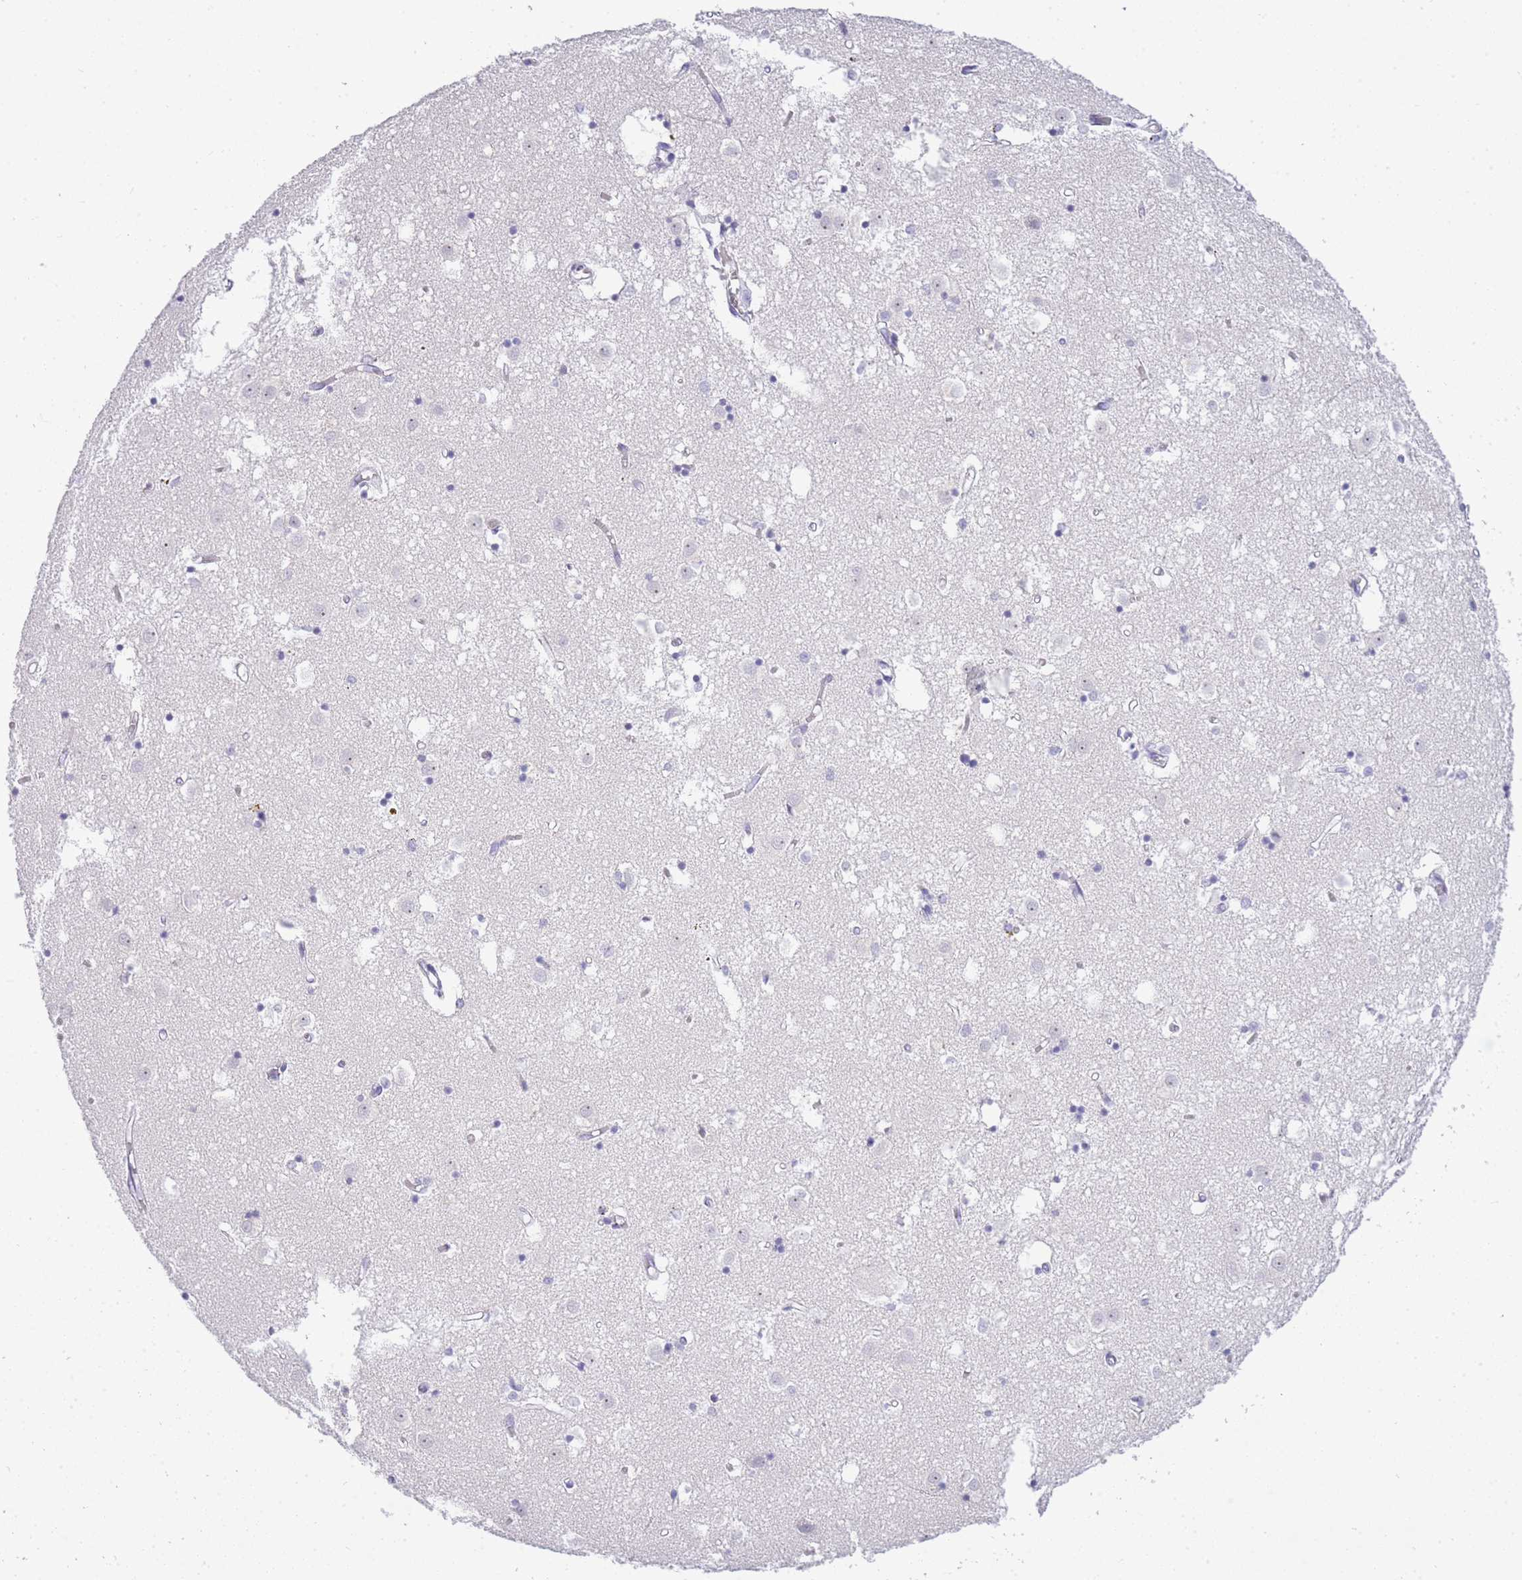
{"staining": {"intensity": "negative", "quantity": "none", "location": "none"}, "tissue": "caudate", "cell_type": "Glial cells", "image_type": "normal", "snomed": [{"axis": "morphology", "description": "Normal tissue, NOS"}, {"axis": "topography", "description": "Lateral ventricle wall"}], "caption": "IHC of unremarkable caudate reveals no staining in glial cells. (DAB (3,3'-diaminobenzidine) immunohistochemistry, high magnification).", "gene": "RHO", "patient": {"sex": "male", "age": 70}}